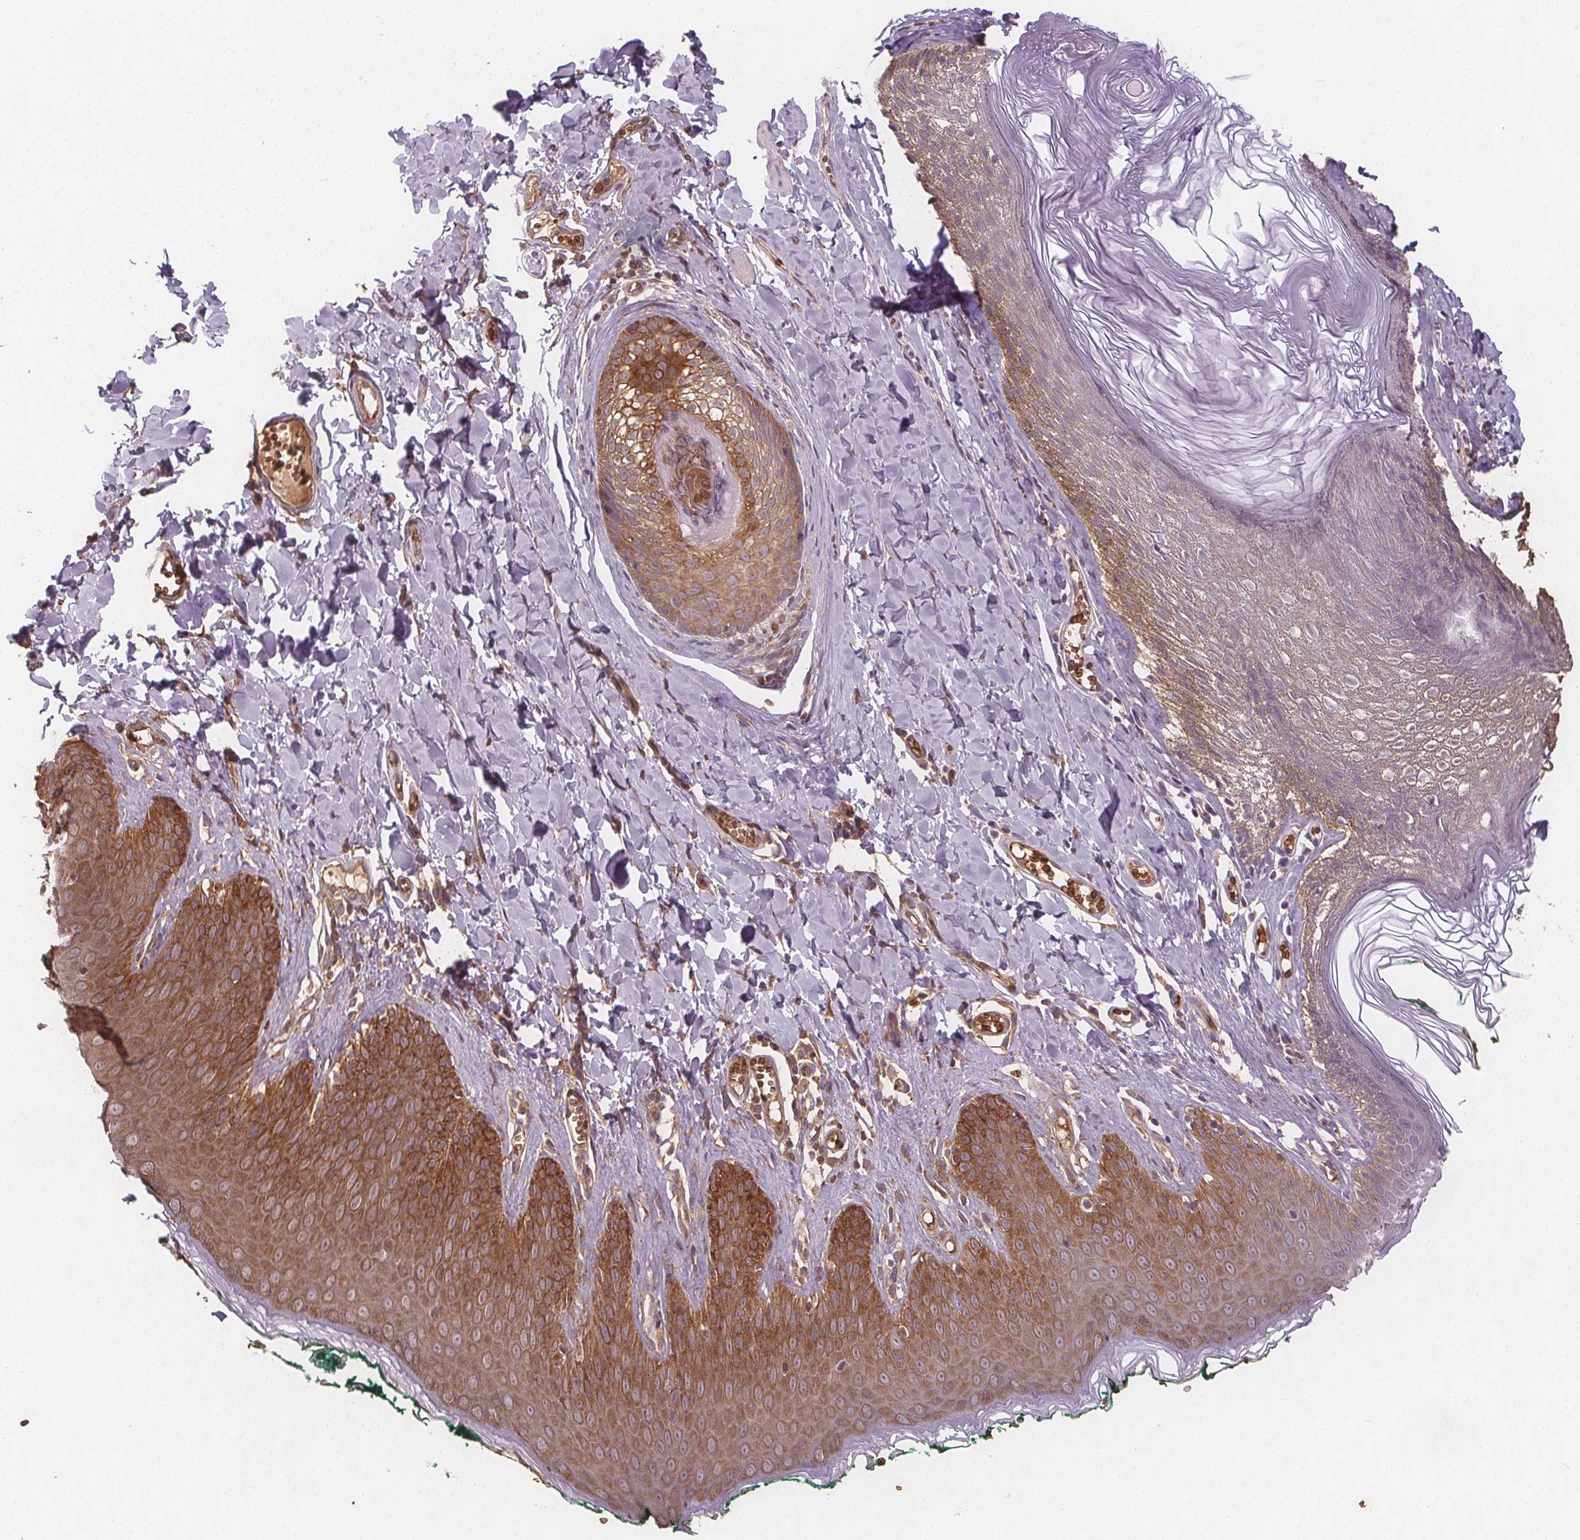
{"staining": {"intensity": "moderate", "quantity": ">75%", "location": "cytoplasmic/membranous"}, "tissue": "skin", "cell_type": "Epidermal cells", "image_type": "normal", "snomed": [{"axis": "morphology", "description": "Normal tissue, NOS"}, {"axis": "topography", "description": "Vulva"}, {"axis": "topography", "description": "Peripheral nerve tissue"}], "caption": "IHC of benign skin displays medium levels of moderate cytoplasmic/membranous positivity in about >75% of epidermal cells.", "gene": "EIF3D", "patient": {"sex": "female", "age": 66}}